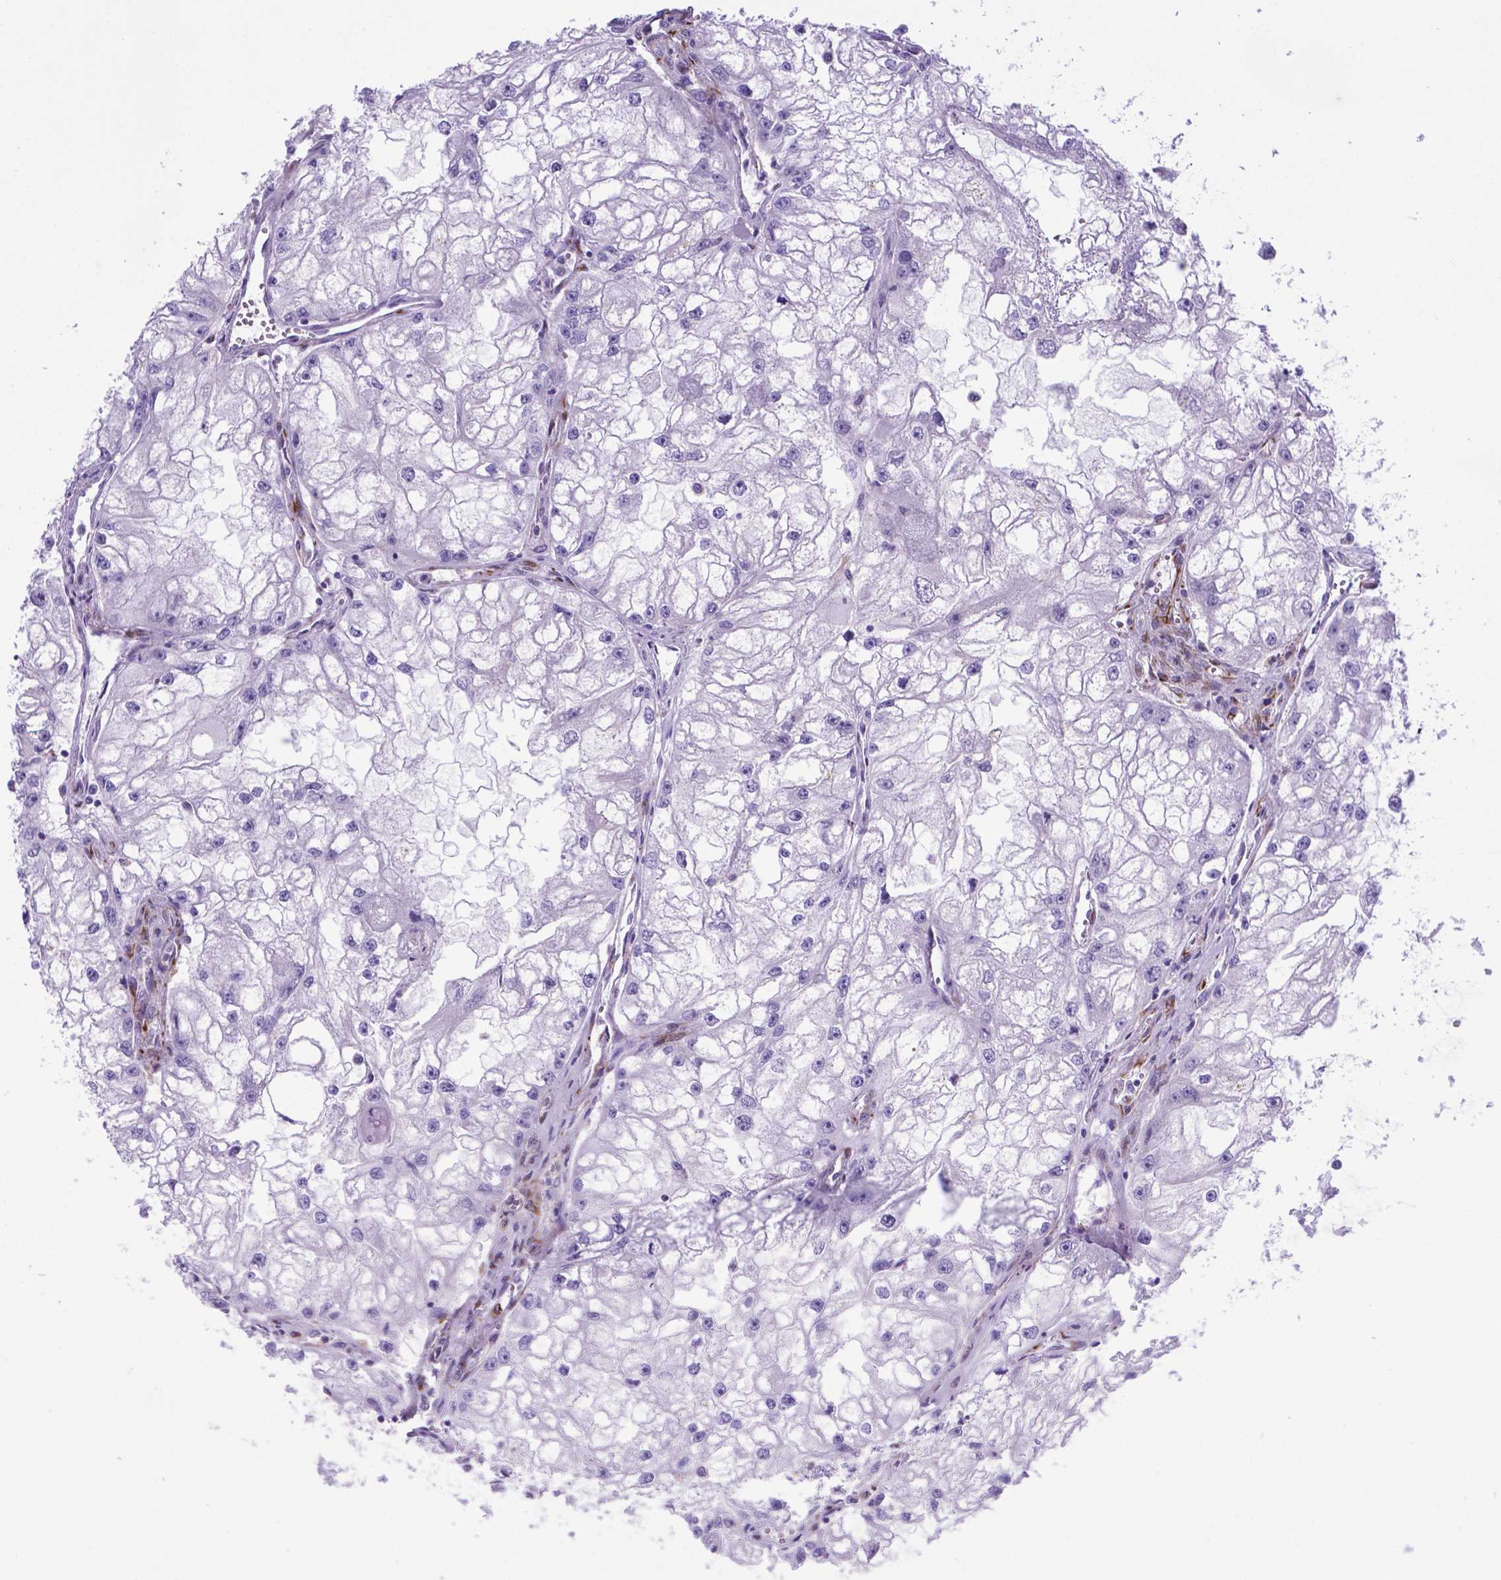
{"staining": {"intensity": "negative", "quantity": "none", "location": "none"}, "tissue": "renal cancer", "cell_type": "Tumor cells", "image_type": "cancer", "snomed": [{"axis": "morphology", "description": "Adenocarcinoma, NOS"}, {"axis": "topography", "description": "Kidney"}], "caption": "Renal cancer stained for a protein using immunohistochemistry (IHC) shows no staining tumor cells.", "gene": "LZTR1", "patient": {"sex": "male", "age": 59}}